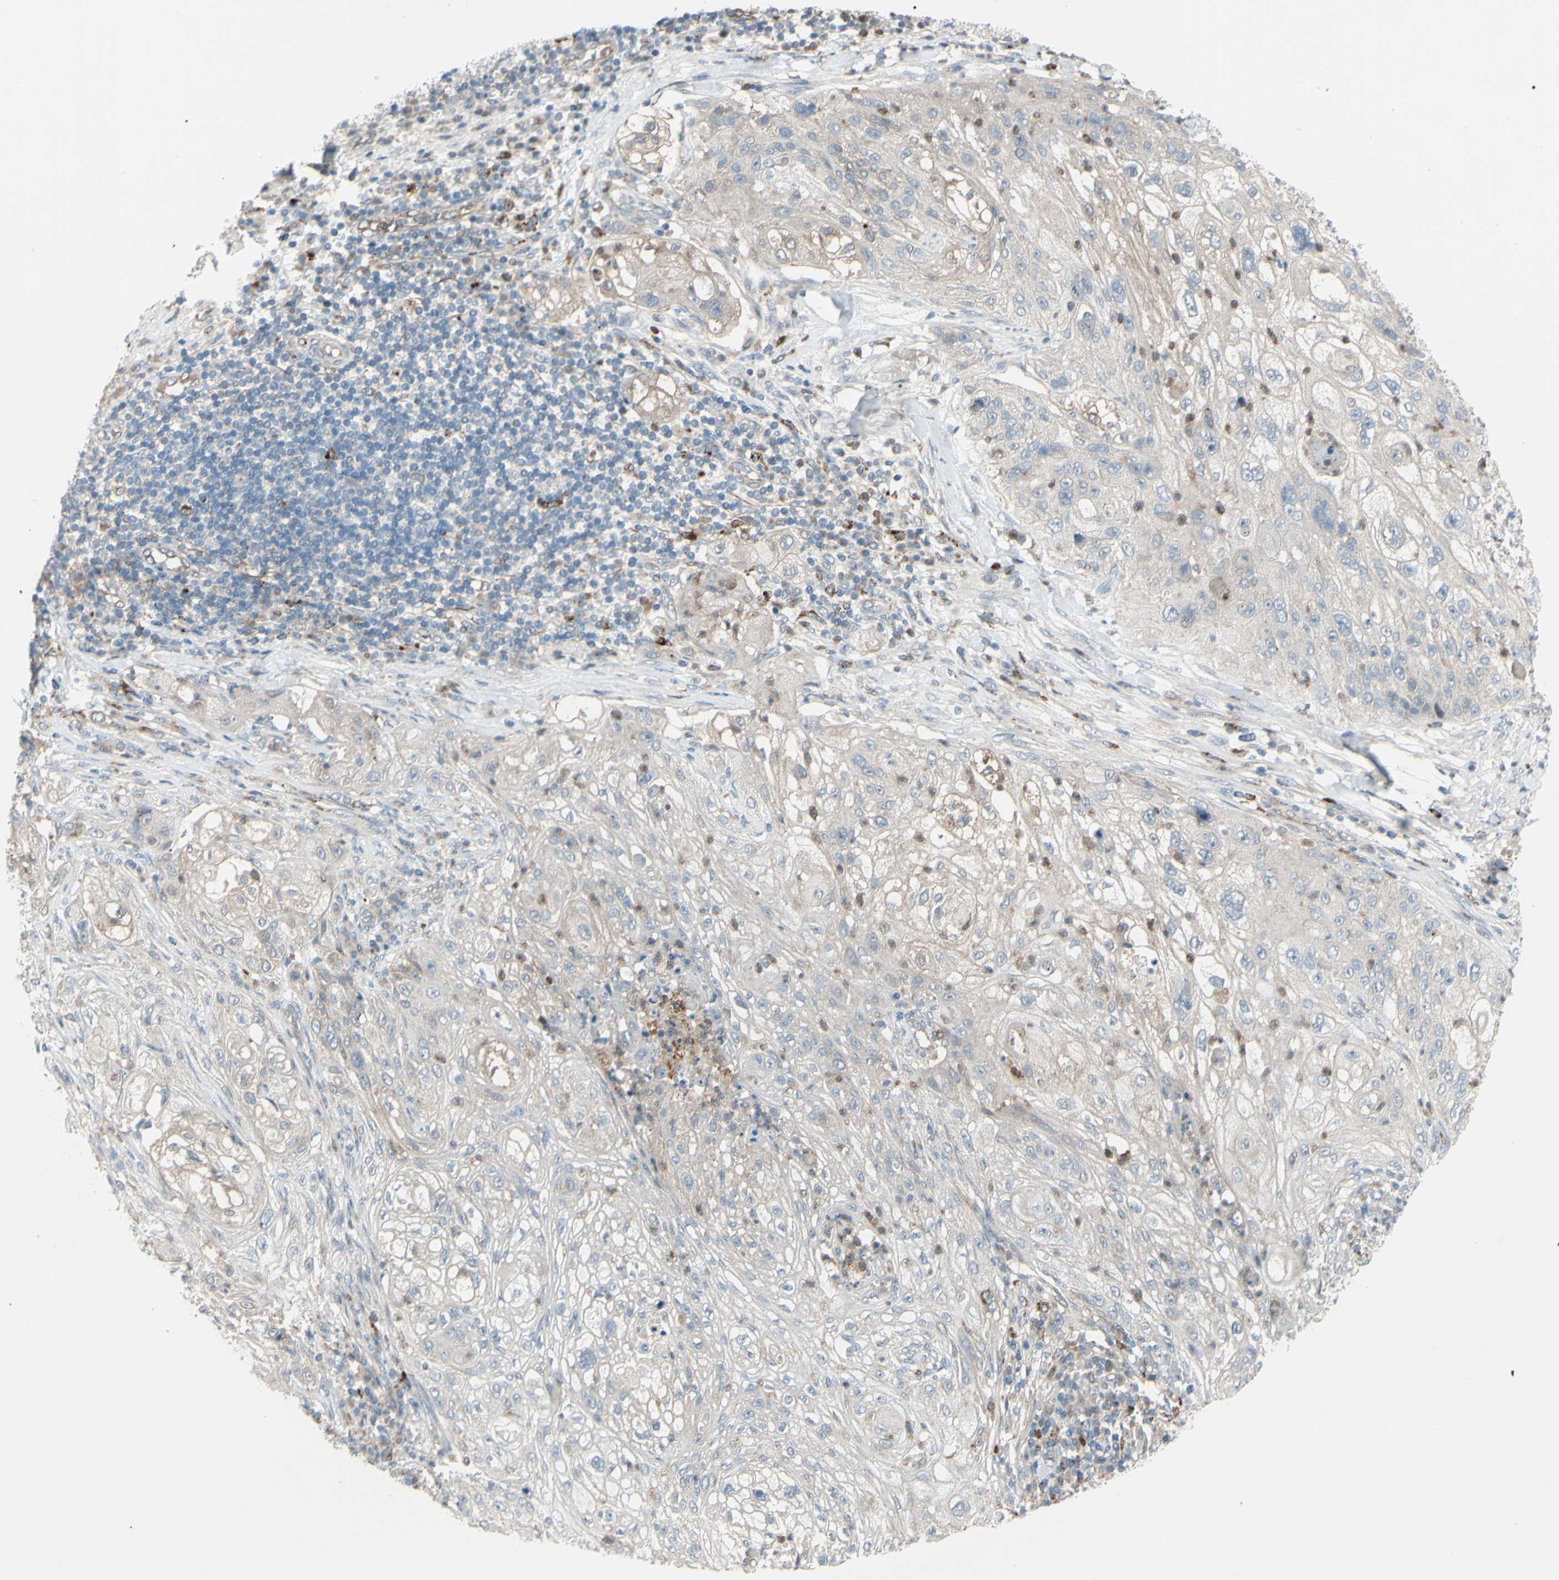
{"staining": {"intensity": "weak", "quantity": ">75%", "location": "cytoplasmic/membranous"}, "tissue": "lung cancer", "cell_type": "Tumor cells", "image_type": "cancer", "snomed": [{"axis": "morphology", "description": "Inflammation, NOS"}, {"axis": "morphology", "description": "Squamous cell carcinoma, NOS"}, {"axis": "topography", "description": "Lymph node"}, {"axis": "topography", "description": "Soft tissue"}, {"axis": "topography", "description": "Lung"}], "caption": "Human squamous cell carcinoma (lung) stained with a brown dye demonstrates weak cytoplasmic/membranous positive expression in approximately >75% of tumor cells.", "gene": "LMTK2", "patient": {"sex": "male", "age": 66}}